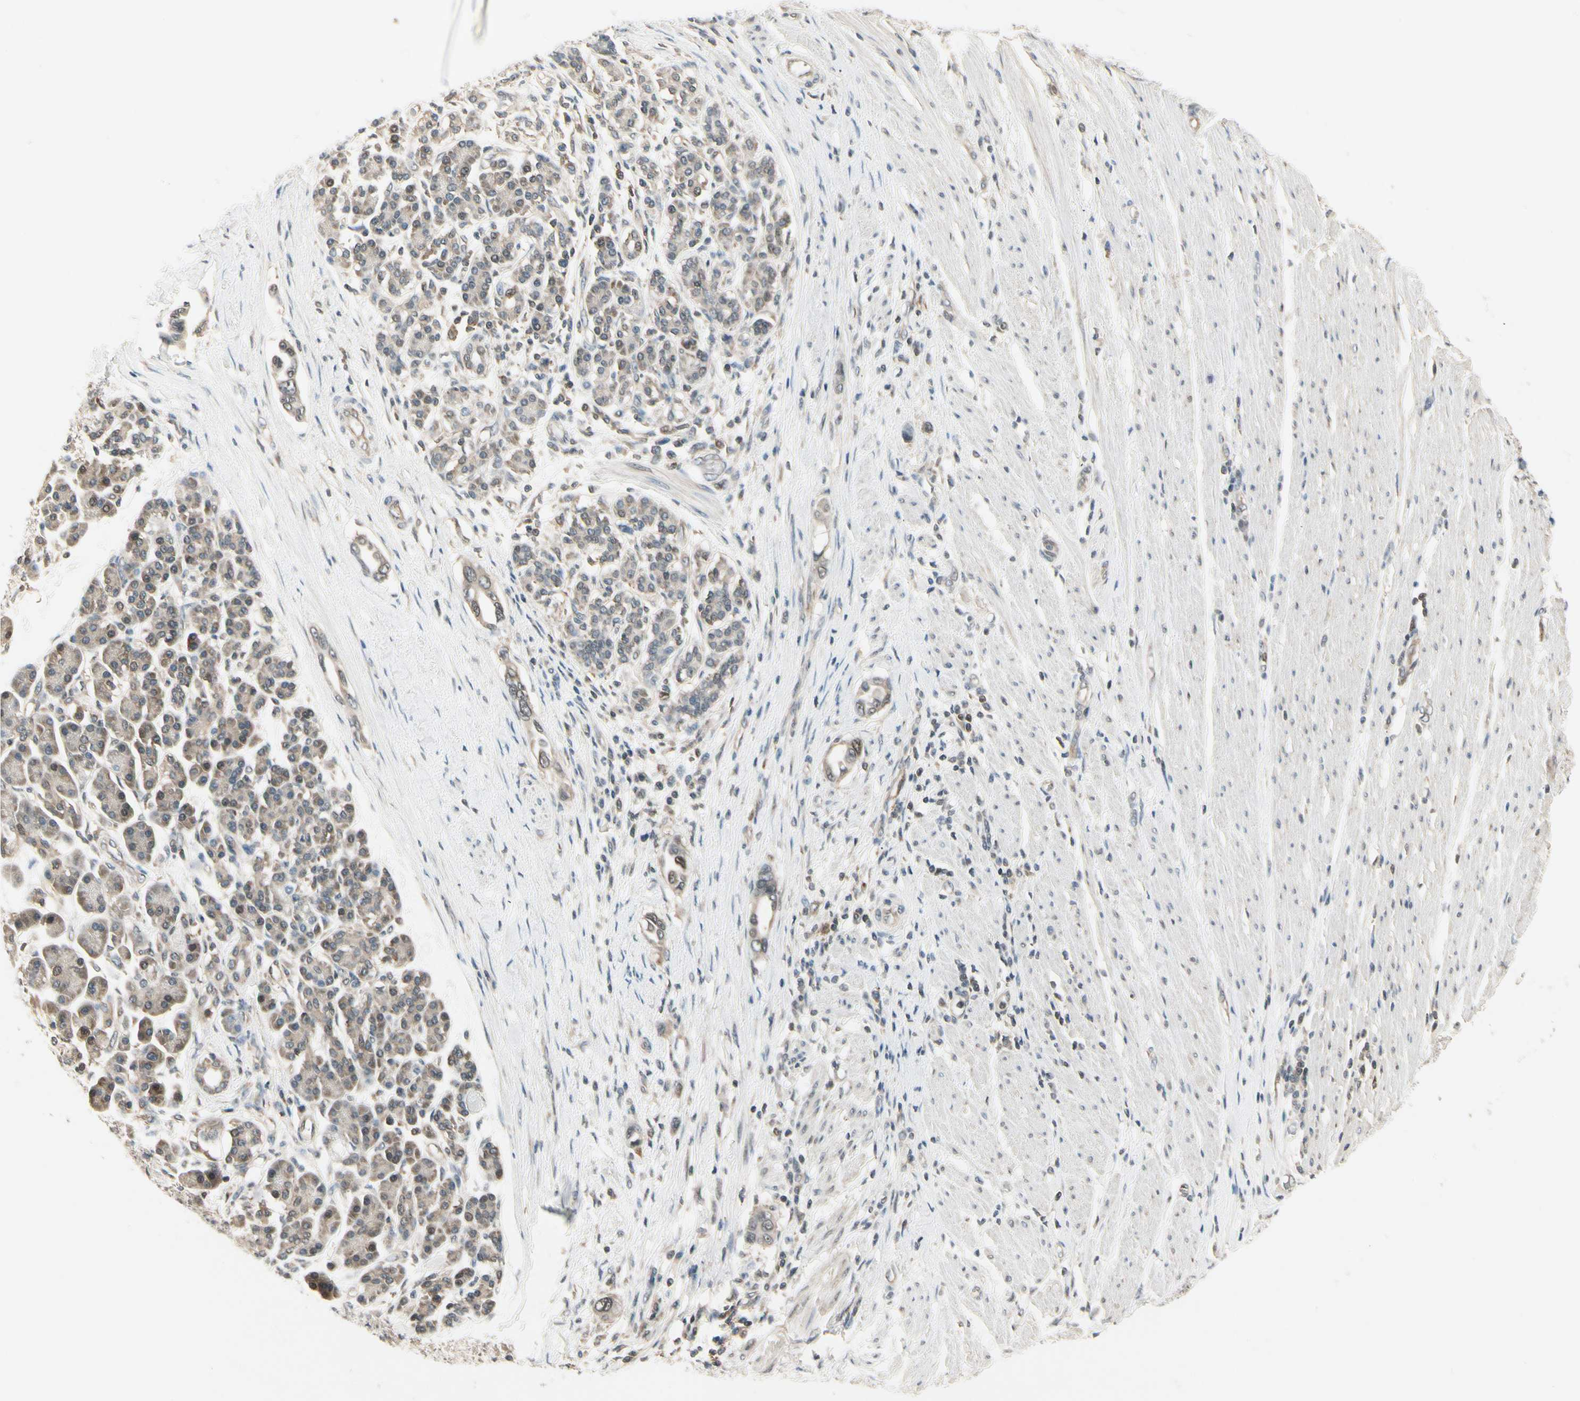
{"staining": {"intensity": "weak", "quantity": "25%-75%", "location": "cytoplasmic/membranous,nuclear"}, "tissue": "pancreatic cancer", "cell_type": "Tumor cells", "image_type": "cancer", "snomed": [{"axis": "morphology", "description": "Adenocarcinoma, NOS"}, {"axis": "topography", "description": "Pancreas"}], "caption": "Adenocarcinoma (pancreatic) stained with a brown dye exhibits weak cytoplasmic/membranous and nuclear positive expression in approximately 25%-75% of tumor cells.", "gene": "OXSR1", "patient": {"sex": "female", "age": 57}}